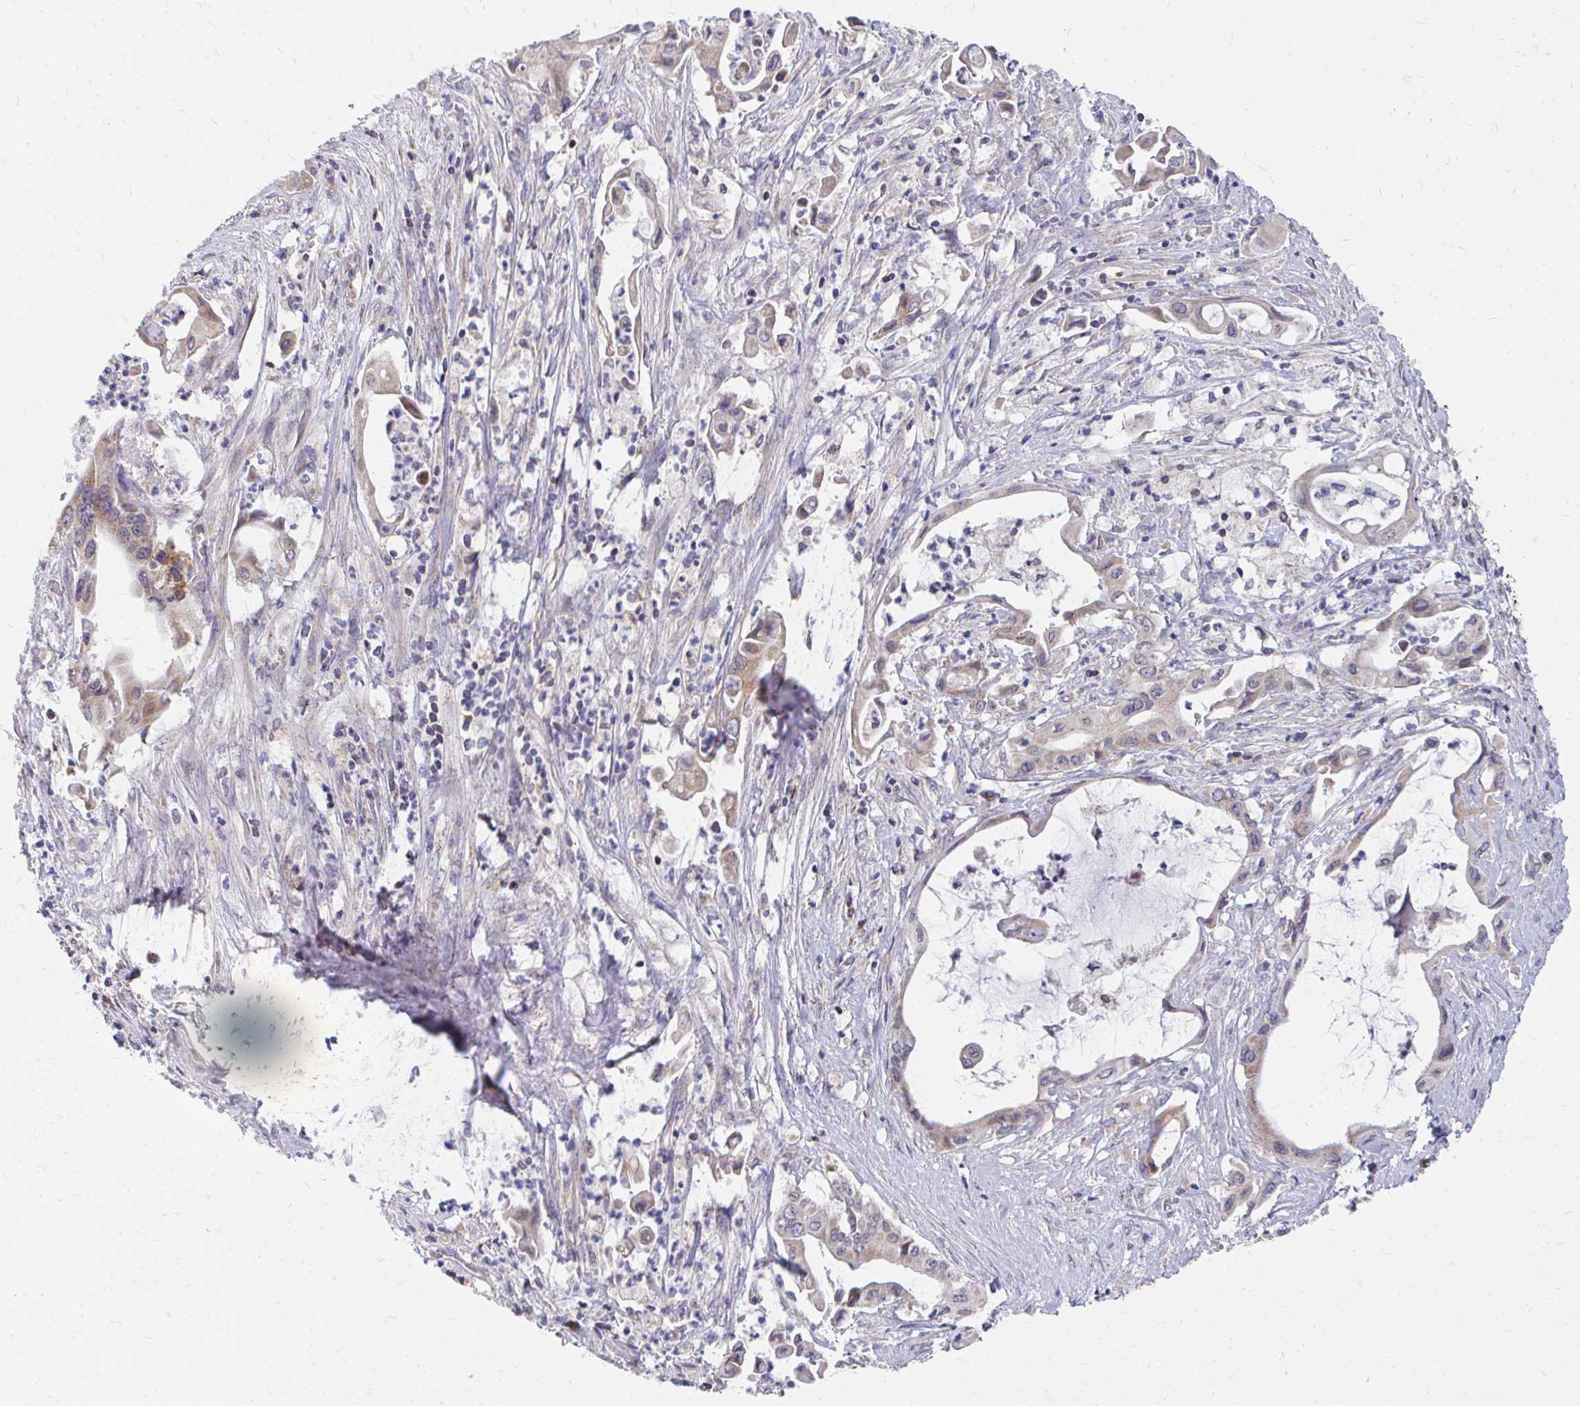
{"staining": {"intensity": "weak", "quantity": ">75%", "location": "cytoplasmic/membranous"}, "tissue": "pancreatic cancer", "cell_type": "Tumor cells", "image_type": "cancer", "snomed": [{"axis": "morphology", "description": "Adenocarcinoma, NOS"}, {"axis": "topography", "description": "Pancreas"}], "caption": "Immunohistochemical staining of pancreatic cancer displays low levels of weak cytoplasmic/membranous staining in about >75% of tumor cells. (Stains: DAB in brown, nuclei in blue, Microscopy: brightfield microscopy at high magnification).", "gene": "PEX3", "patient": {"sex": "female", "age": 77}}